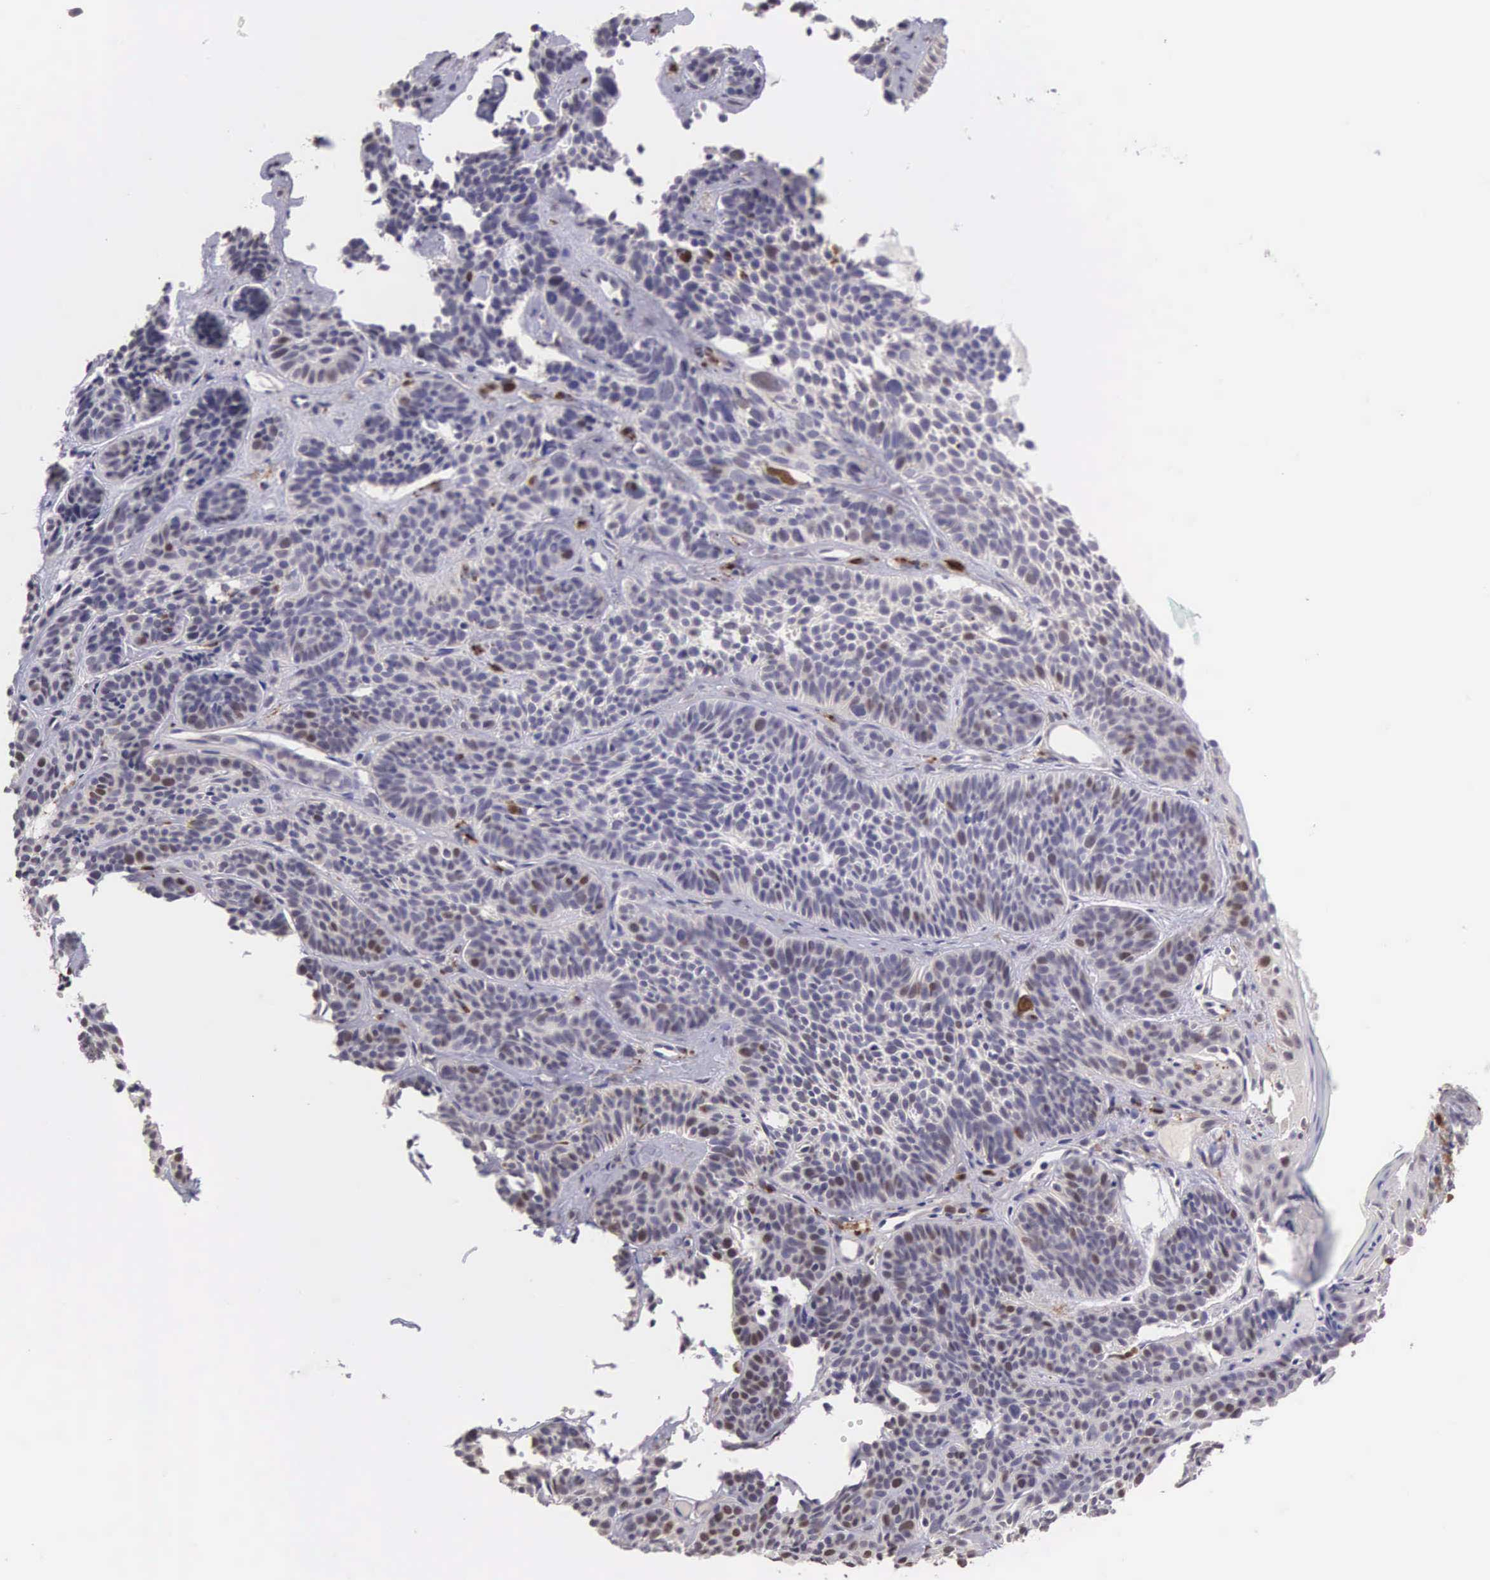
{"staining": {"intensity": "weak", "quantity": "<25%", "location": "cytoplasmic/membranous,nuclear"}, "tissue": "skin cancer", "cell_type": "Tumor cells", "image_type": "cancer", "snomed": [{"axis": "morphology", "description": "Basal cell carcinoma"}, {"axis": "topography", "description": "Skin"}], "caption": "The micrograph demonstrates no significant staining in tumor cells of skin basal cell carcinoma. (DAB IHC with hematoxylin counter stain).", "gene": "CDC45", "patient": {"sex": "female", "age": 62}}